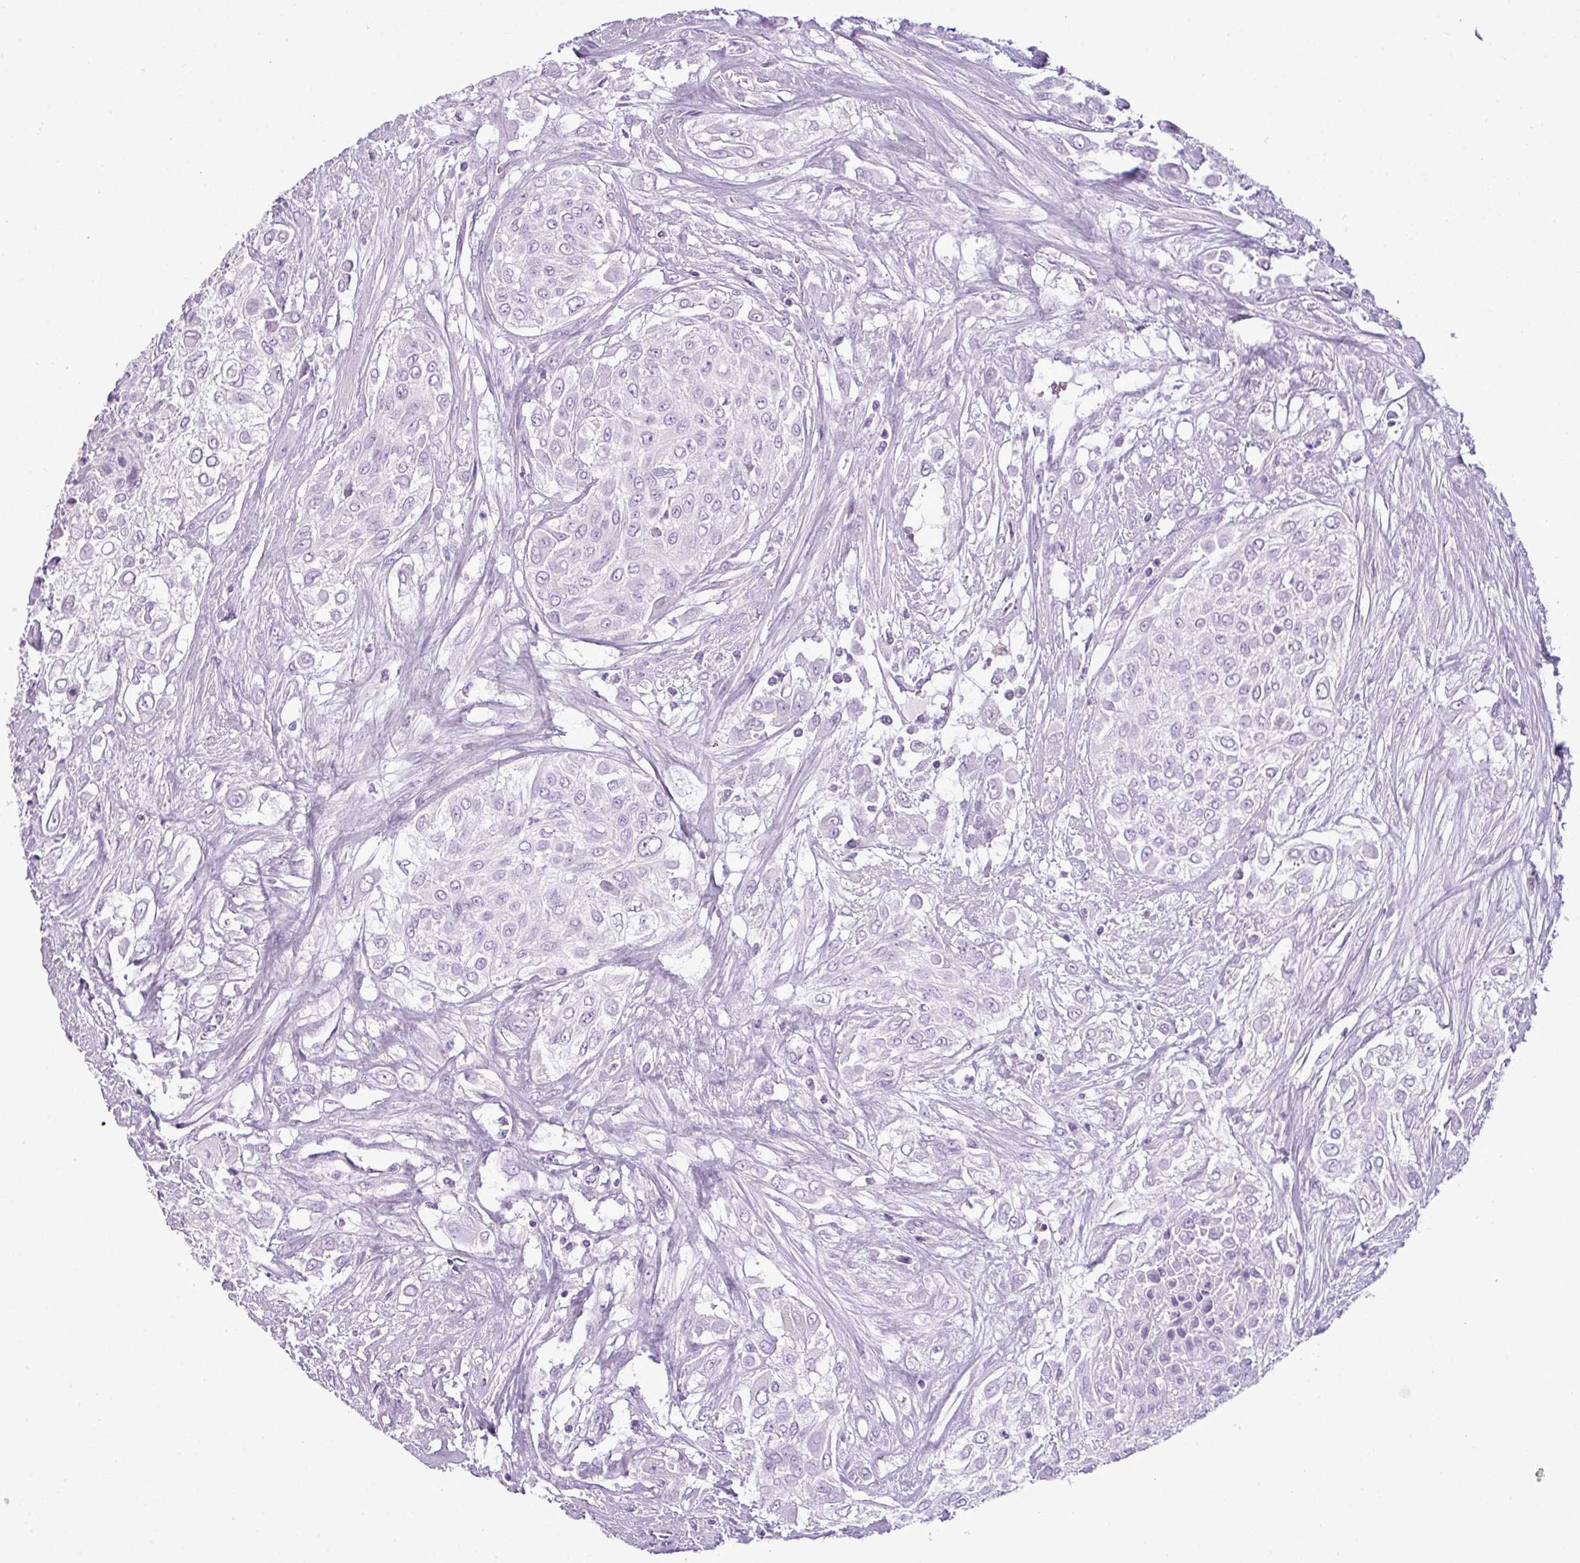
{"staining": {"intensity": "negative", "quantity": "none", "location": "none"}, "tissue": "urothelial cancer", "cell_type": "Tumor cells", "image_type": "cancer", "snomed": [{"axis": "morphology", "description": "Urothelial carcinoma, High grade"}, {"axis": "topography", "description": "Urinary bladder"}], "caption": "High power microscopy micrograph of an immunohistochemistry (IHC) micrograph of urothelial carcinoma (high-grade), revealing no significant staining in tumor cells. (Immunohistochemistry (ihc), brightfield microscopy, high magnification).", "gene": "RBMXL2", "patient": {"sex": "male", "age": 67}}